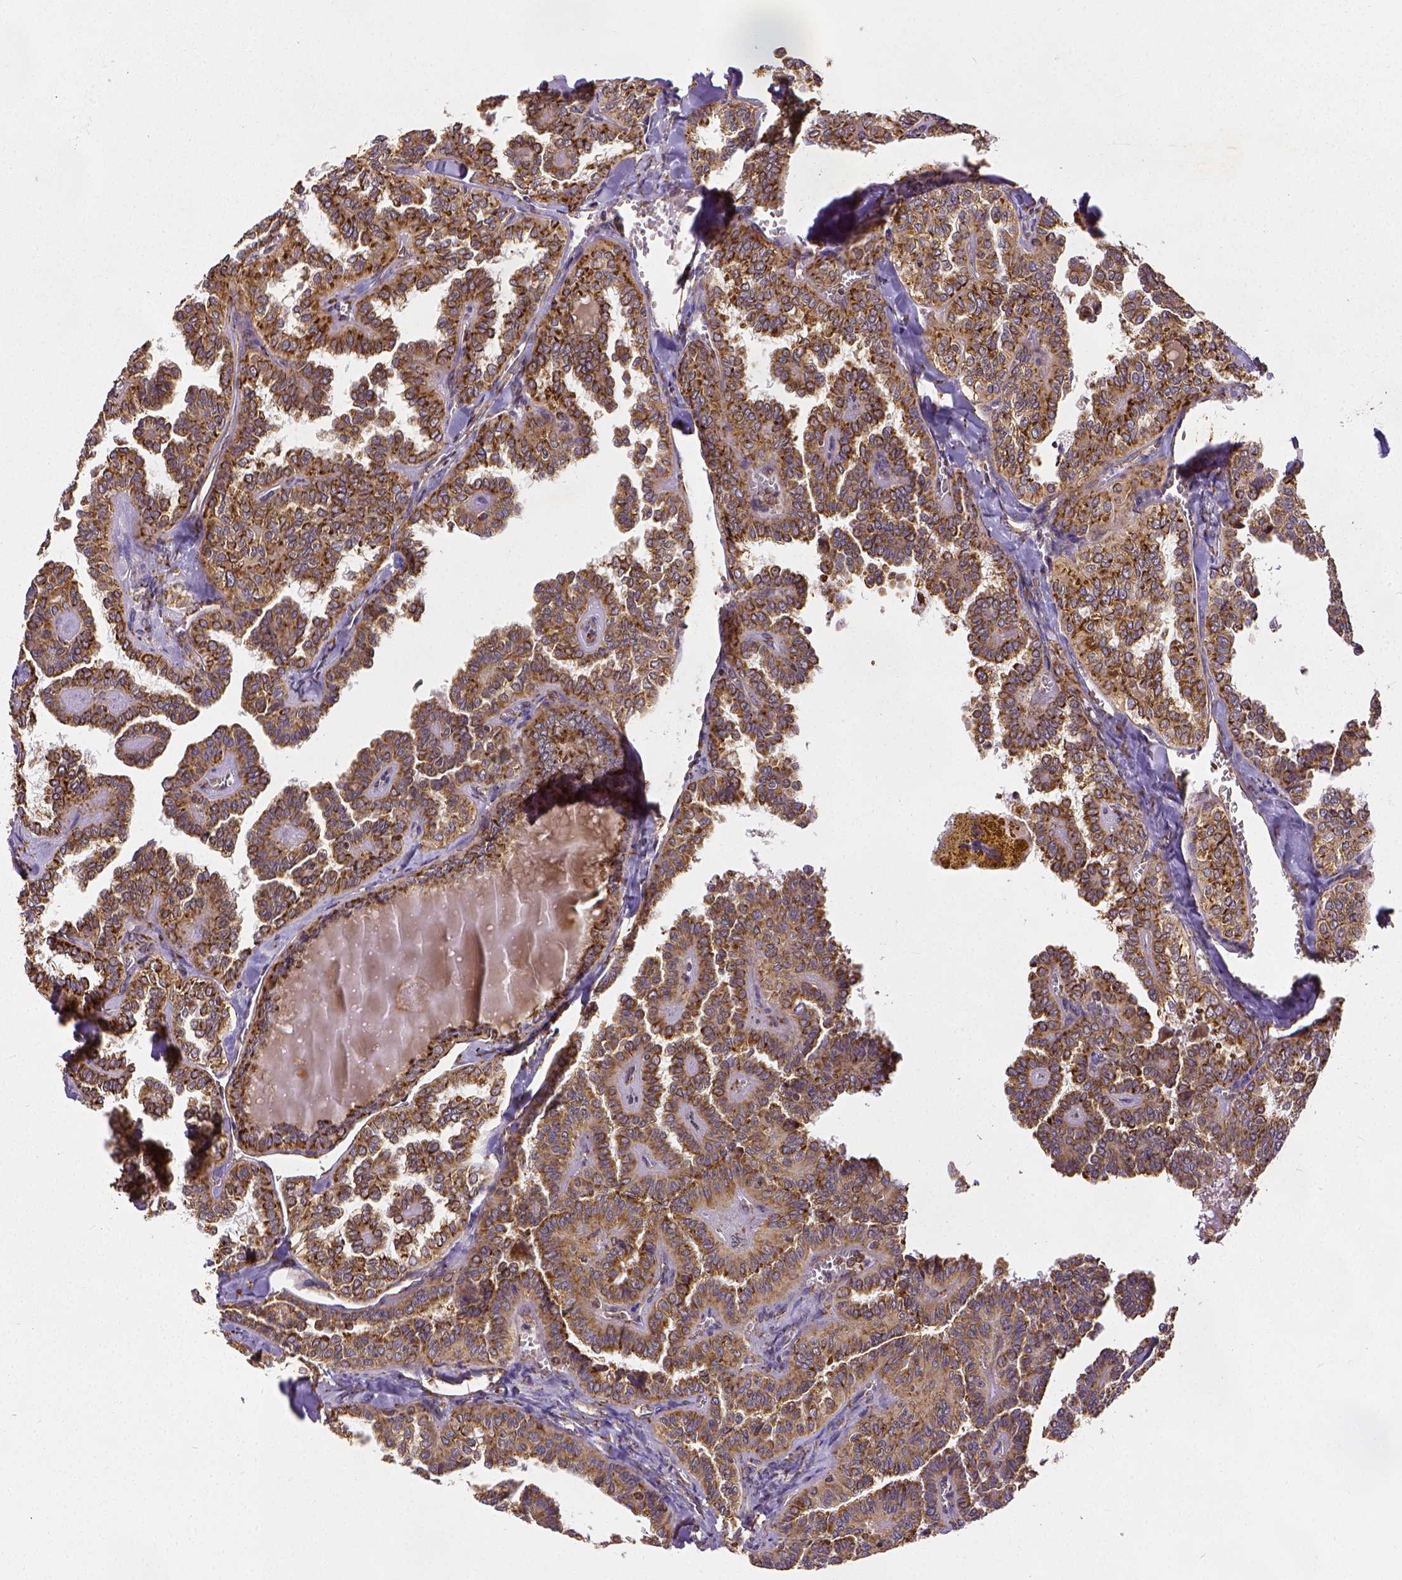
{"staining": {"intensity": "strong", "quantity": ">75%", "location": "cytoplasmic/membranous"}, "tissue": "thyroid cancer", "cell_type": "Tumor cells", "image_type": "cancer", "snomed": [{"axis": "morphology", "description": "Papillary adenocarcinoma, NOS"}, {"axis": "topography", "description": "Thyroid gland"}], "caption": "Strong cytoplasmic/membranous protein positivity is present in about >75% of tumor cells in papillary adenocarcinoma (thyroid). The protein is shown in brown color, while the nuclei are stained blue.", "gene": "MTDH", "patient": {"sex": "female", "age": 41}}